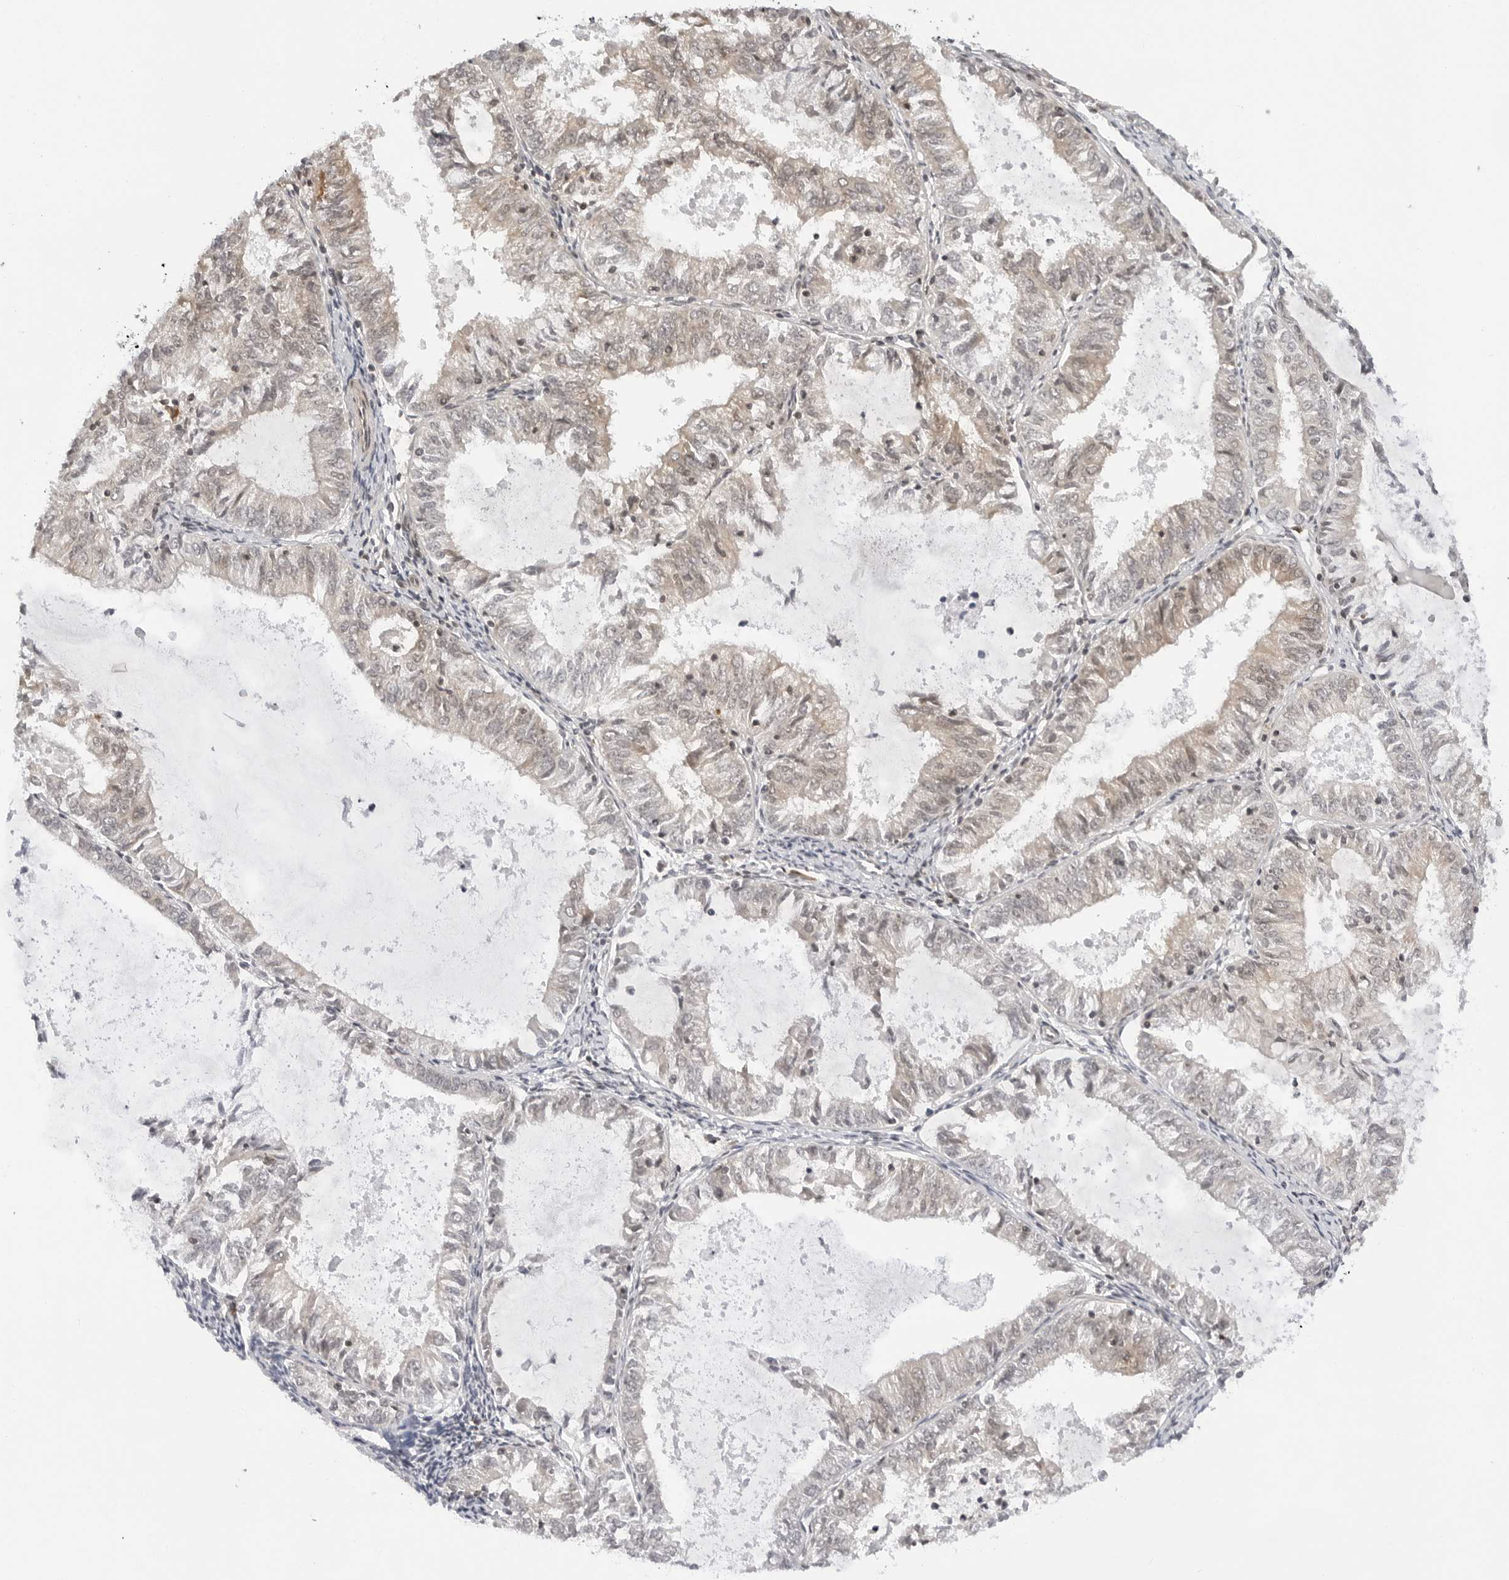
{"staining": {"intensity": "weak", "quantity": "25%-75%", "location": "cytoplasmic/membranous"}, "tissue": "endometrial cancer", "cell_type": "Tumor cells", "image_type": "cancer", "snomed": [{"axis": "morphology", "description": "Adenocarcinoma, NOS"}, {"axis": "topography", "description": "Endometrium"}], "caption": "This is a histology image of IHC staining of adenocarcinoma (endometrial), which shows weak staining in the cytoplasmic/membranous of tumor cells.", "gene": "MAP2K5", "patient": {"sex": "female", "age": 57}}